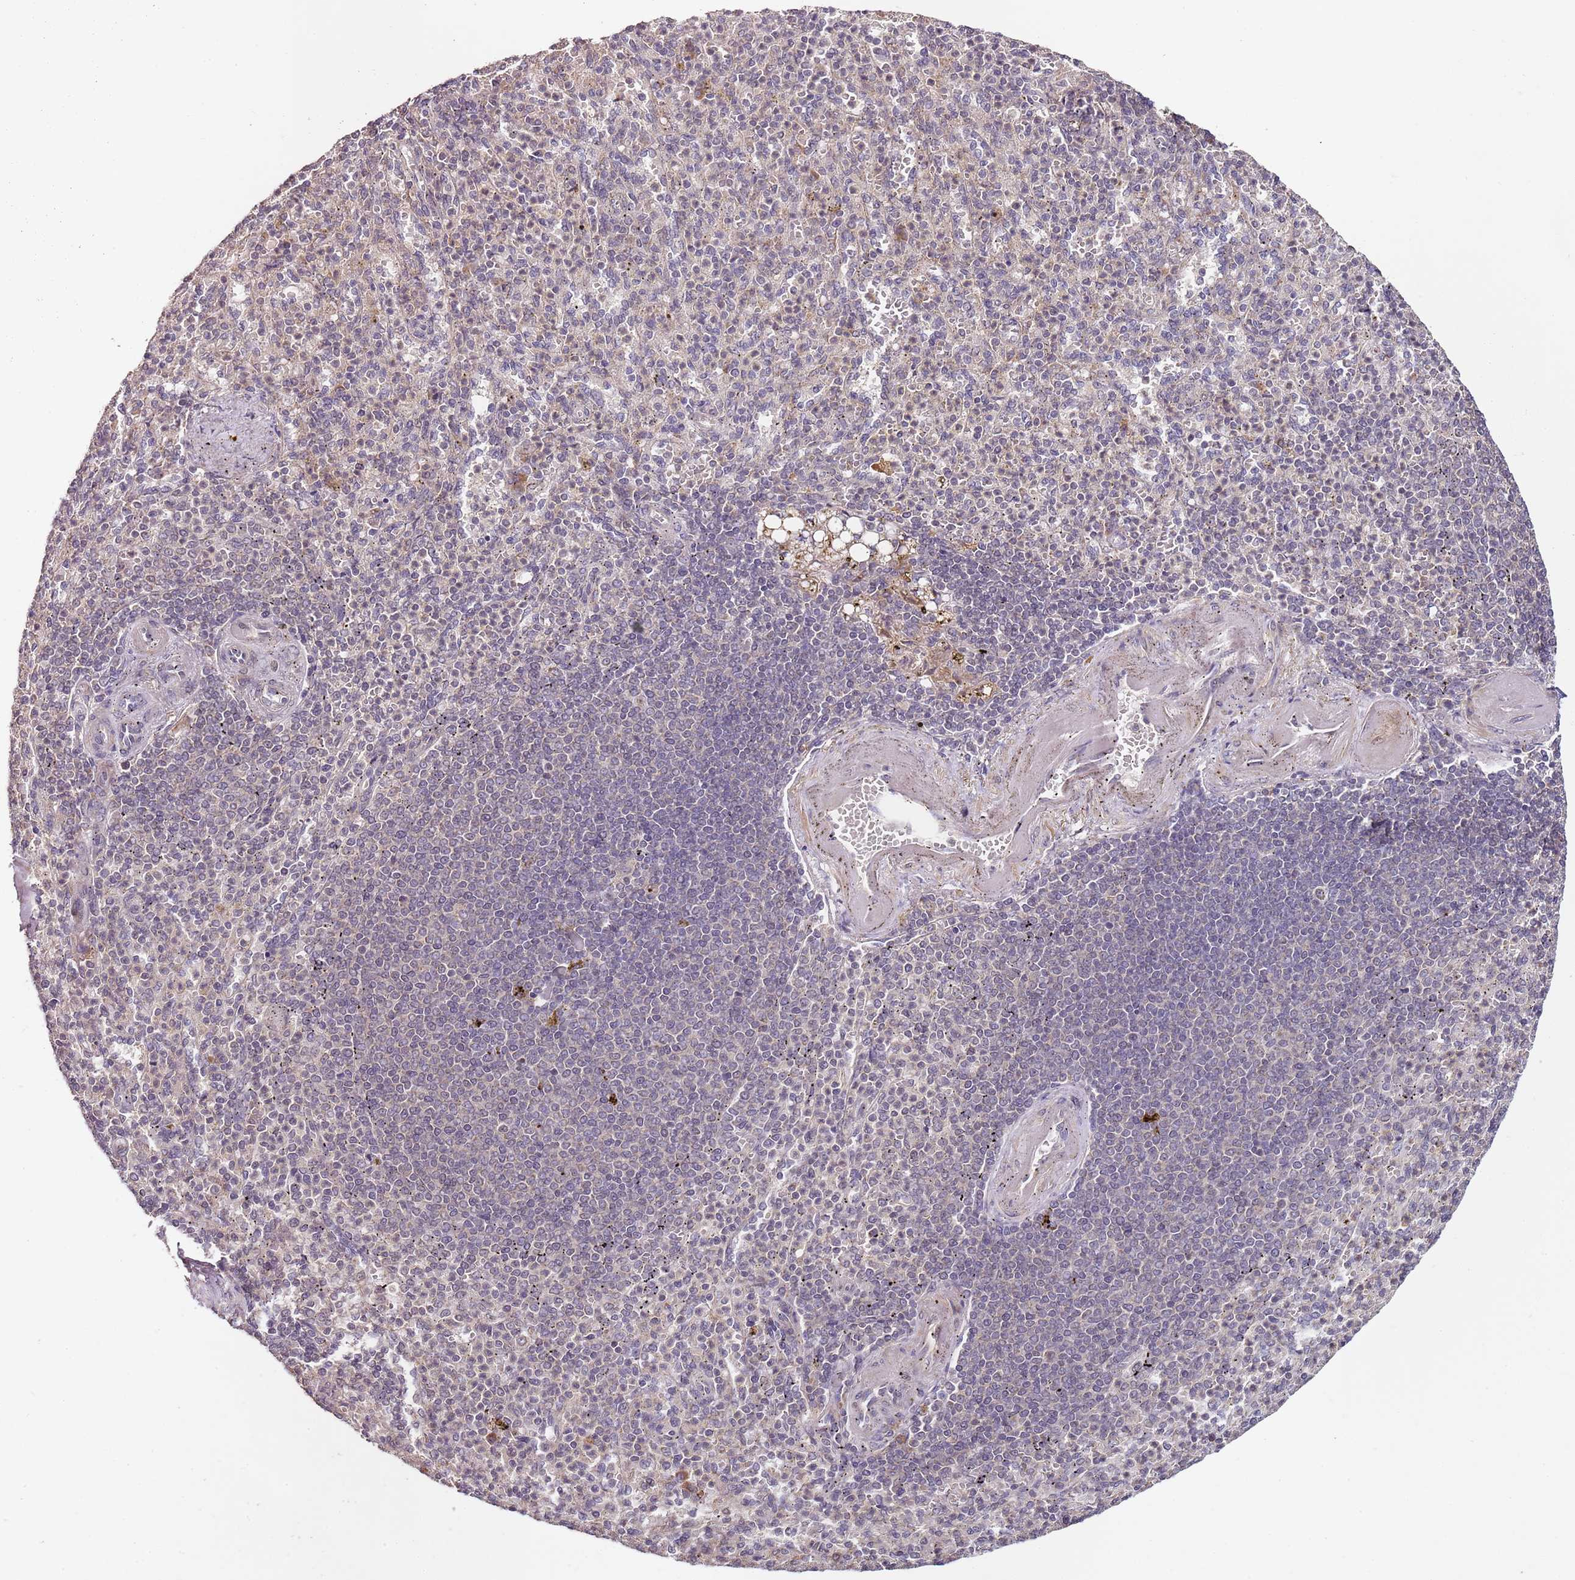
{"staining": {"intensity": "negative", "quantity": "none", "location": "none"}, "tissue": "spleen", "cell_type": "Cells in red pulp", "image_type": "normal", "snomed": [{"axis": "morphology", "description": "Normal tissue, NOS"}, {"axis": "topography", "description": "Spleen"}], "caption": "Immunohistochemical staining of normal spleen demonstrates no significant expression in cells in red pulp. Brightfield microscopy of immunohistochemistry (IHC) stained with DAB (3,3'-diaminobenzidine) (brown) and hematoxylin (blue), captured at high magnification.", "gene": "LIN37", "patient": {"sex": "female", "age": 74}}